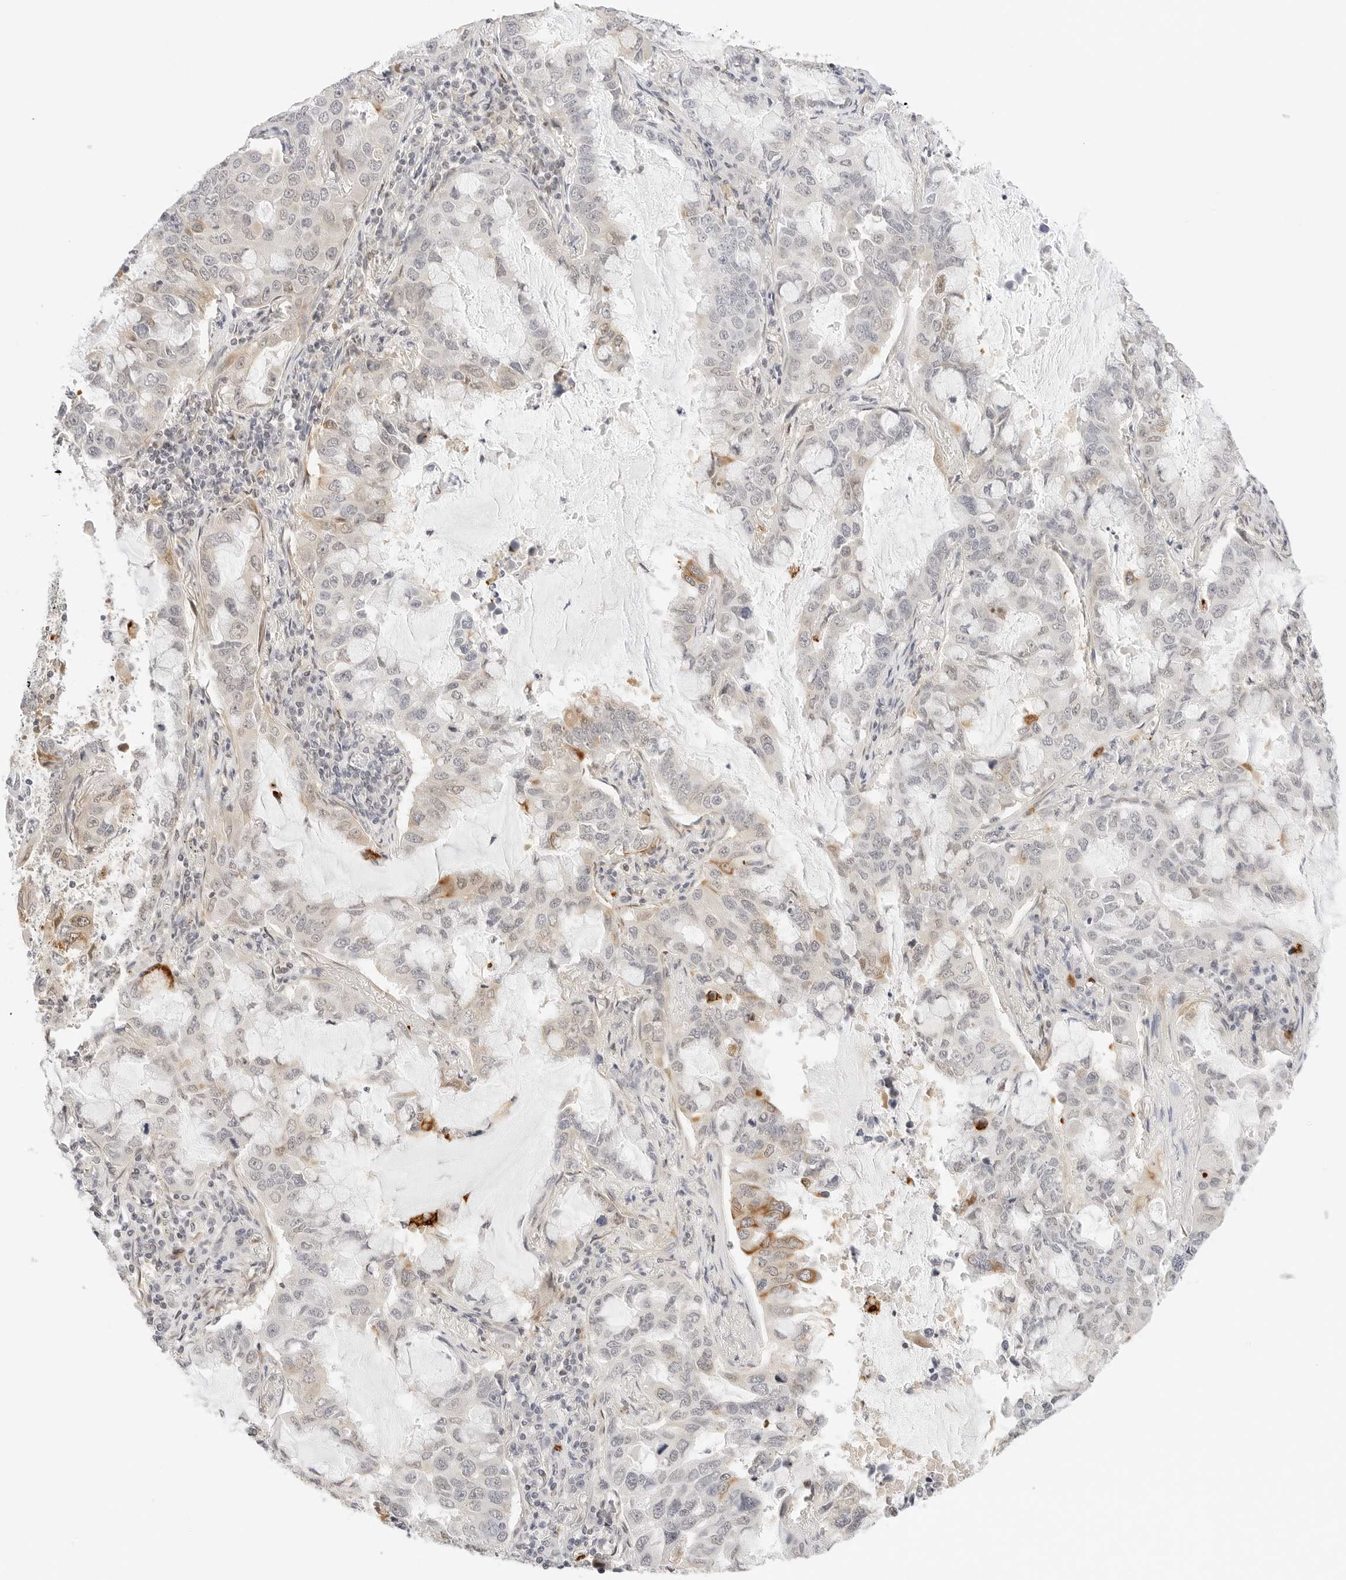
{"staining": {"intensity": "moderate", "quantity": "<25%", "location": "cytoplasmic/membranous"}, "tissue": "lung cancer", "cell_type": "Tumor cells", "image_type": "cancer", "snomed": [{"axis": "morphology", "description": "Adenocarcinoma, NOS"}, {"axis": "topography", "description": "Lung"}], "caption": "Lung cancer stained with DAB (3,3'-diaminobenzidine) IHC demonstrates low levels of moderate cytoplasmic/membranous positivity in about <25% of tumor cells.", "gene": "TEKT2", "patient": {"sex": "male", "age": 64}}